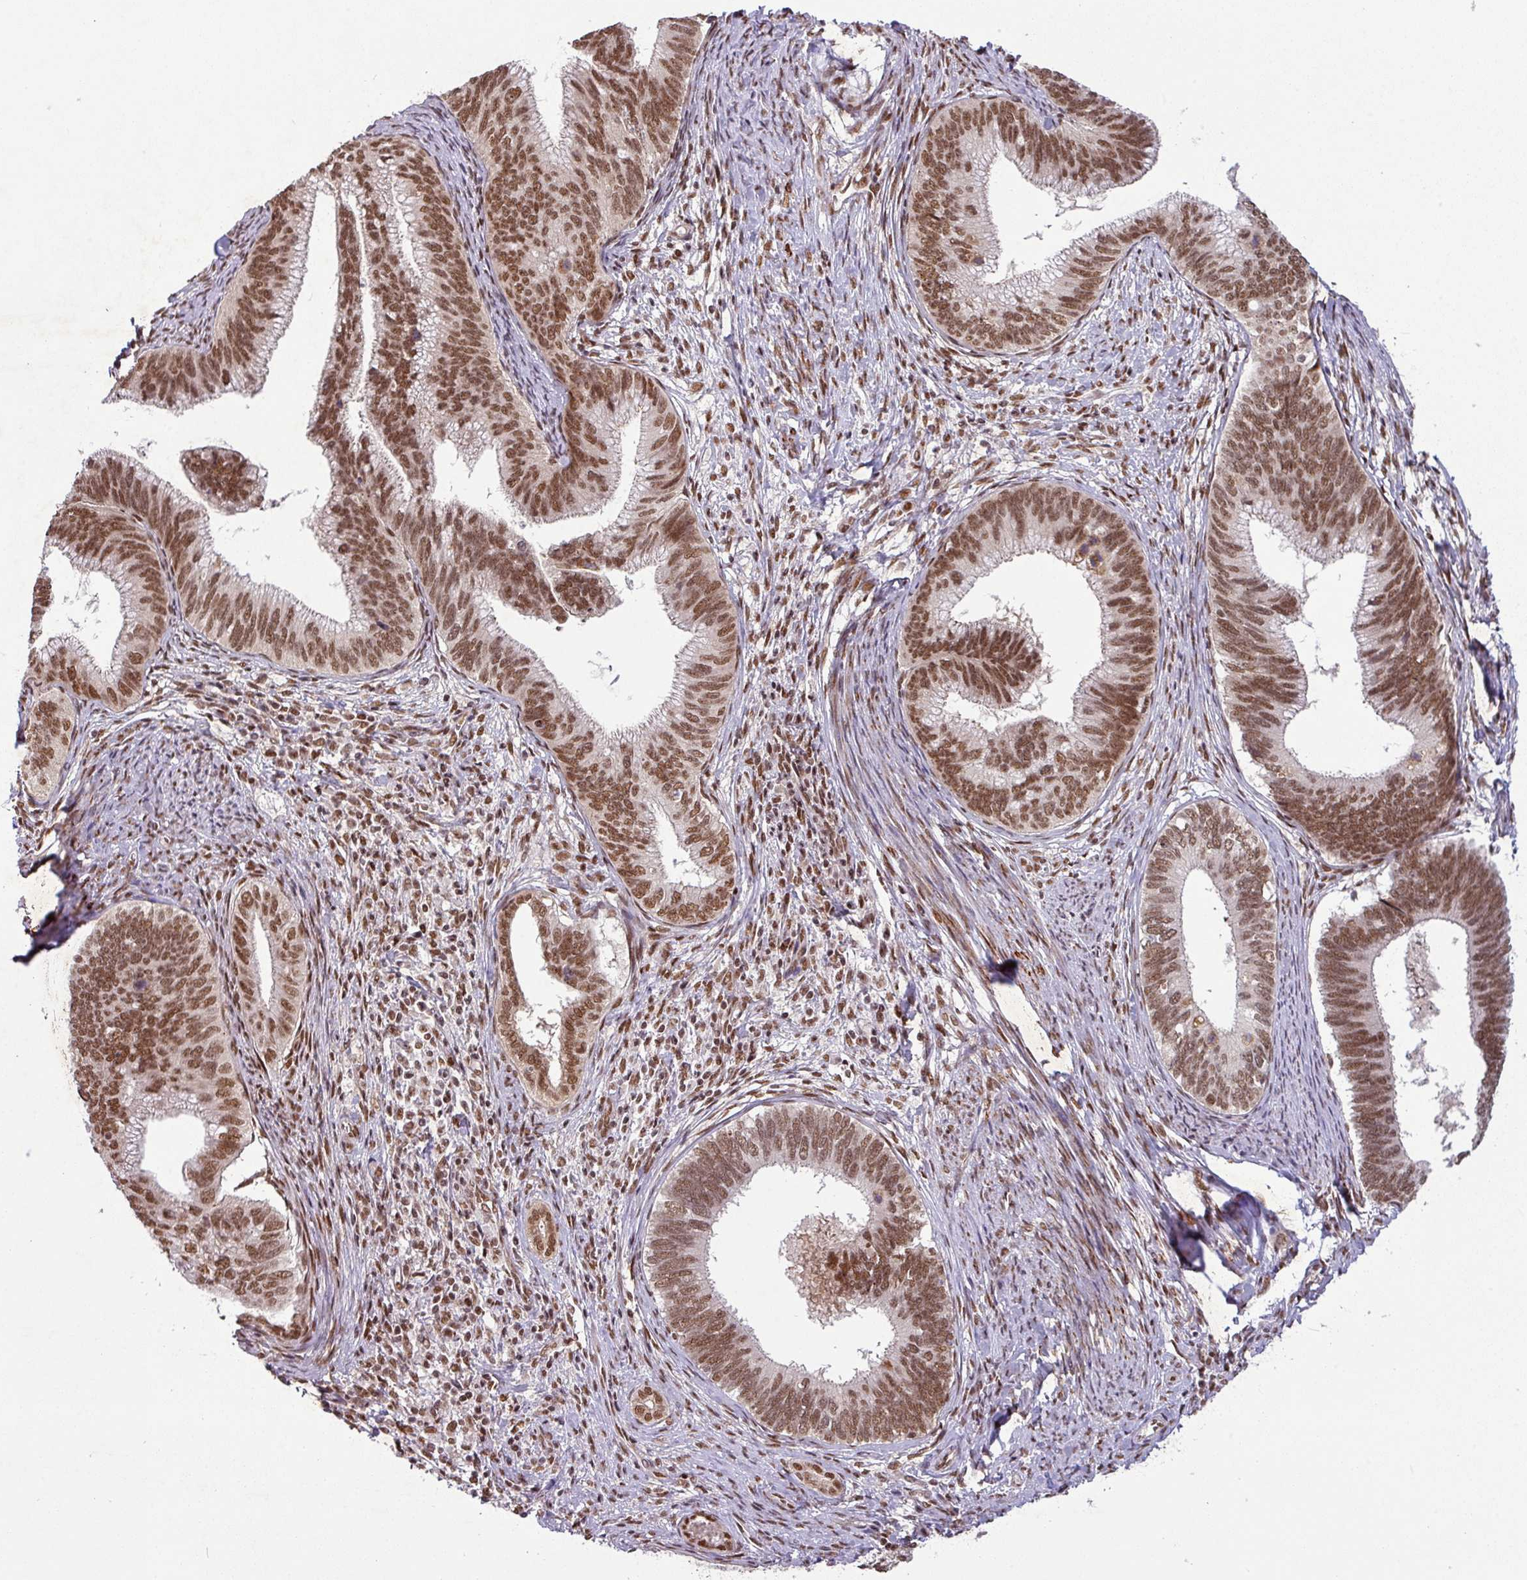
{"staining": {"intensity": "moderate", "quantity": ">75%", "location": "nuclear"}, "tissue": "cervical cancer", "cell_type": "Tumor cells", "image_type": "cancer", "snomed": [{"axis": "morphology", "description": "Adenocarcinoma, NOS"}, {"axis": "topography", "description": "Cervix"}], "caption": "Cervical adenocarcinoma stained with DAB (3,3'-diaminobenzidine) immunohistochemistry (IHC) reveals medium levels of moderate nuclear expression in about >75% of tumor cells. The staining was performed using DAB (3,3'-diaminobenzidine) to visualize the protein expression in brown, while the nuclei were stained in blue with hematoxylin (Magnification: 20x).", "gene": "SRSF2", "patient": {"sex": "female", "age": 42}}